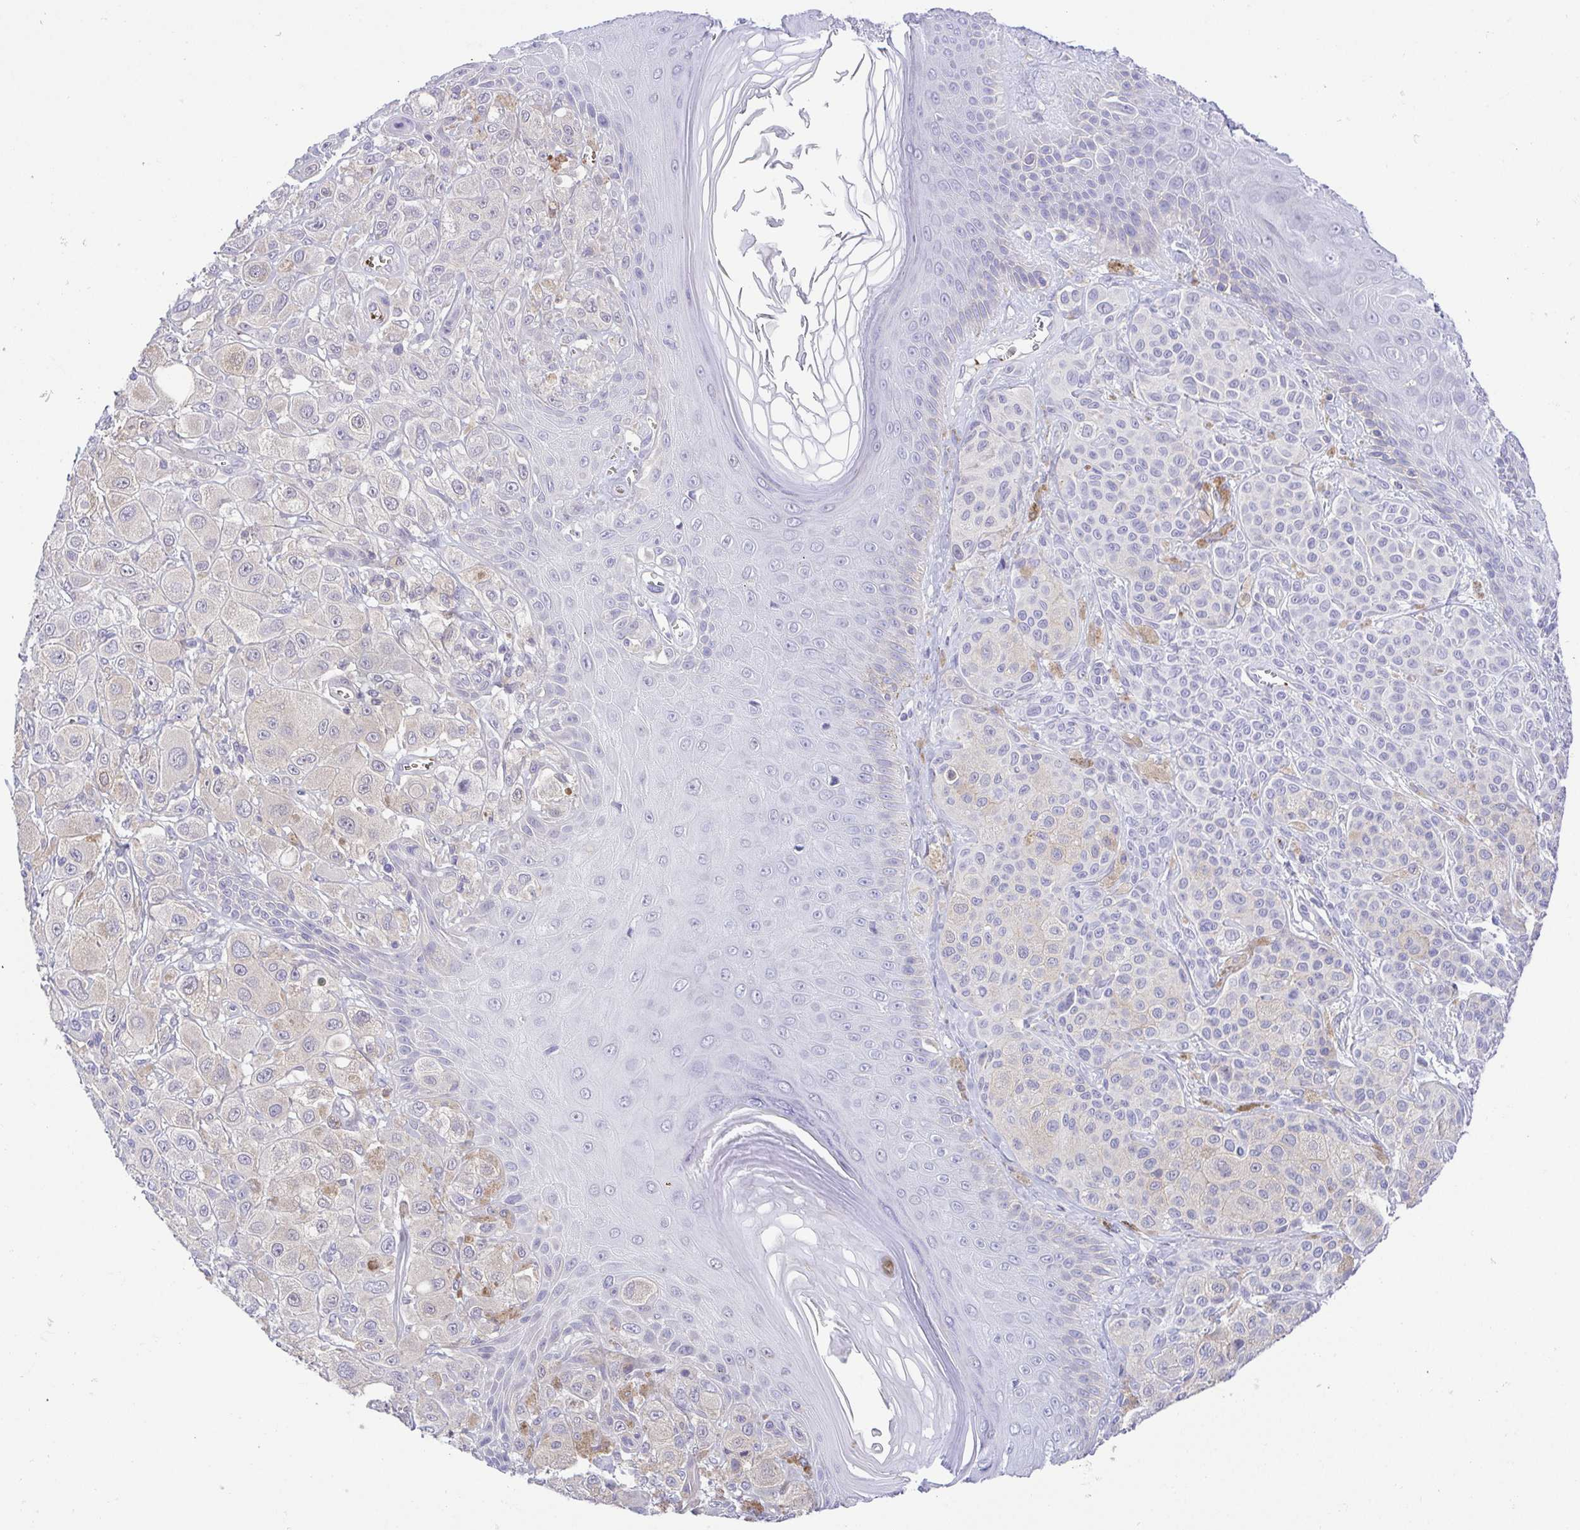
{"staining": {"intensity": "negative", "quantity": "none", "location": "none"}, "tissue": "melanoma", "cell_type": "Tumor cells", "image_type": "cancer", "snomed": [{"axis": "morphology", "description": "Malignant melanoma, NOS"}, {"axis": "topography", "description": "Skin"}], "caption": "Malignant melanoma stained for a protein using immunohistochemistry (IHC) shows no positivity tumor cells.", "gene": "PRR14L", "patient": {"sex": "male", "age": 67}}